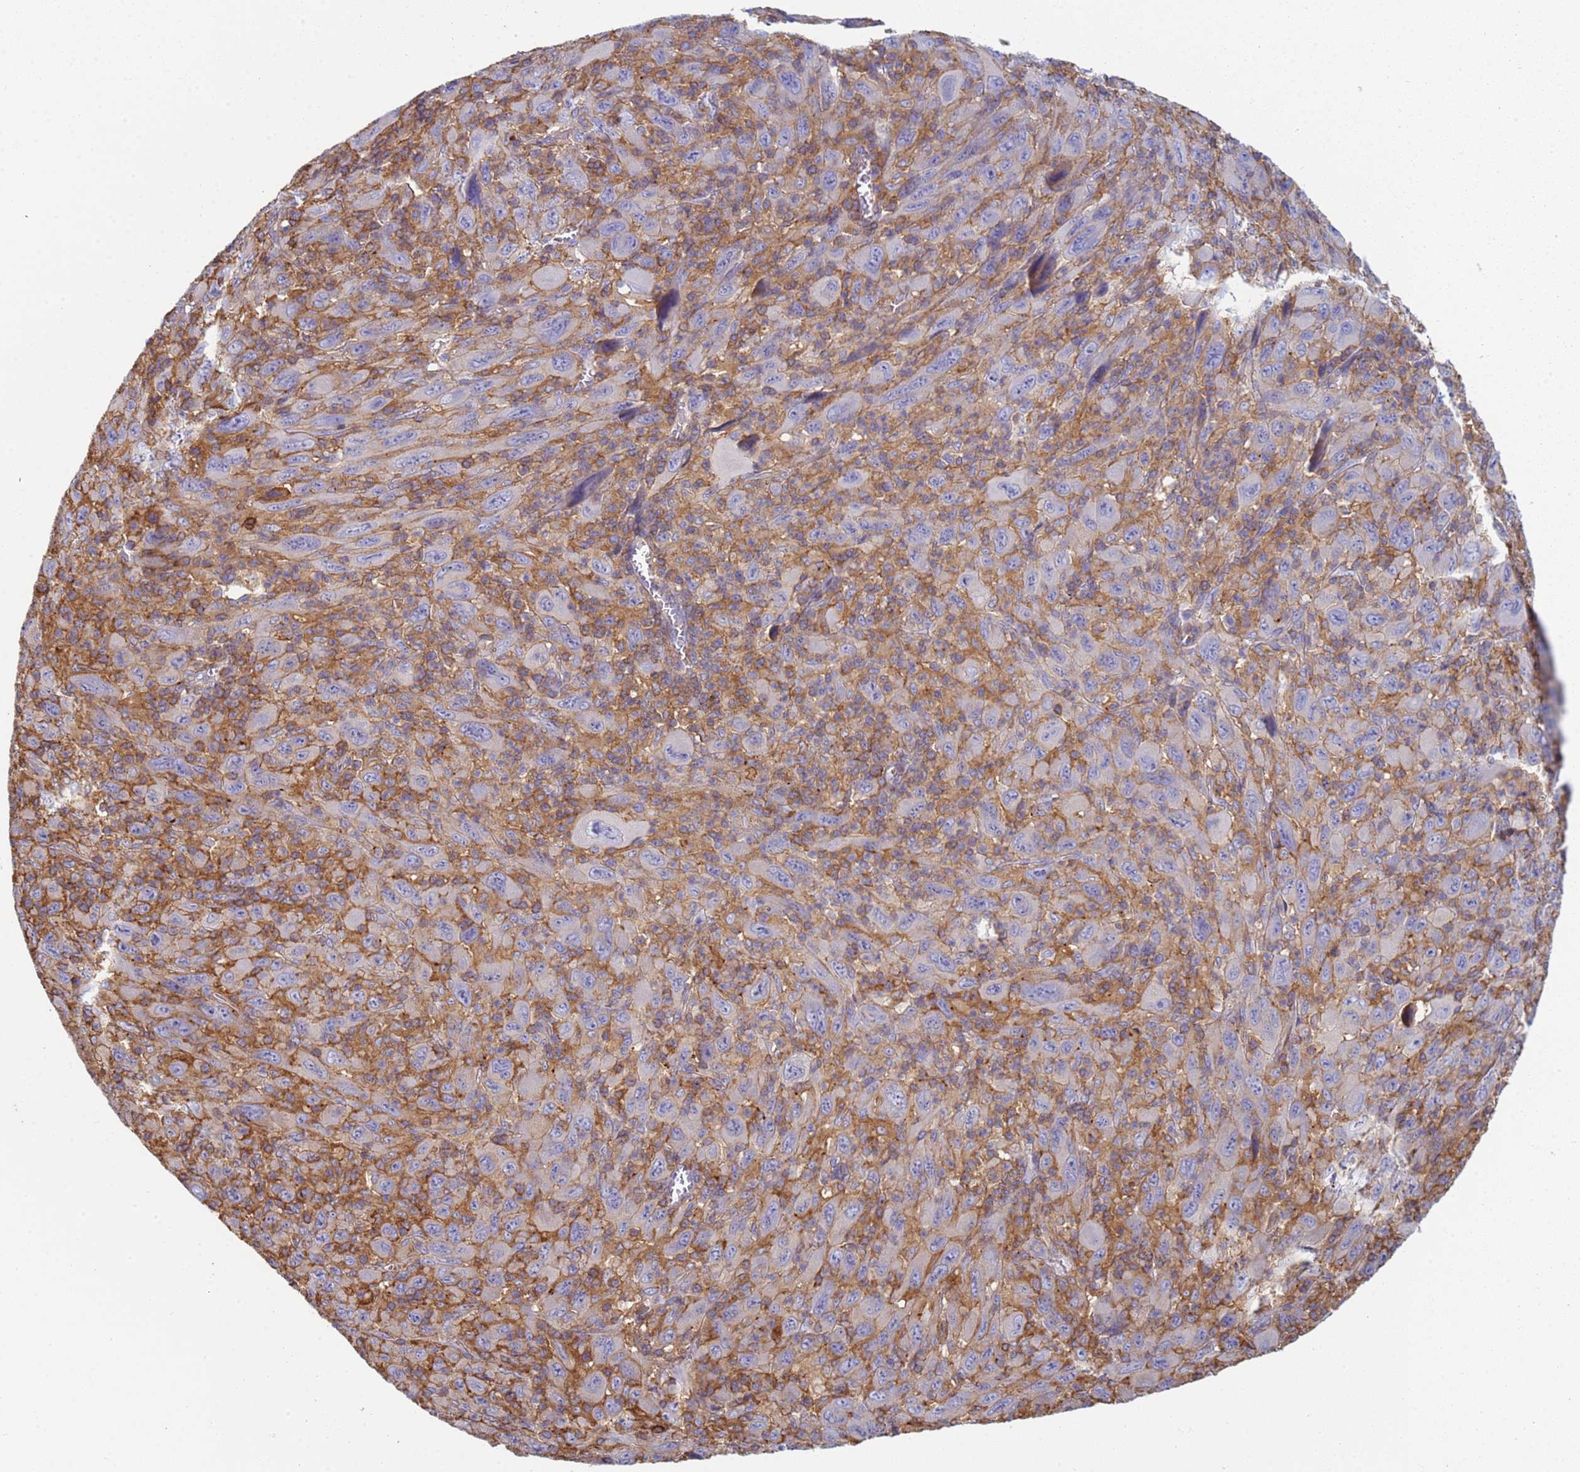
{"staining": {"intensity": "negative", "quantity": "none", "location": "none"}, "tissue": "melanoma", "cell_type": "Tumor cells", "image_type": "cancer", "snomed": [{"axis": "morphology", "description": "Malignant melanoma, Metastatic site"}, {"axis": "topography", "description": "Skin"}], "caption": "Immunohistochemistry of melanoma demonstrates no expression in tumor cells.", "gene": "ZNG1B", "patient": {"sex": "female", "age": 56}}